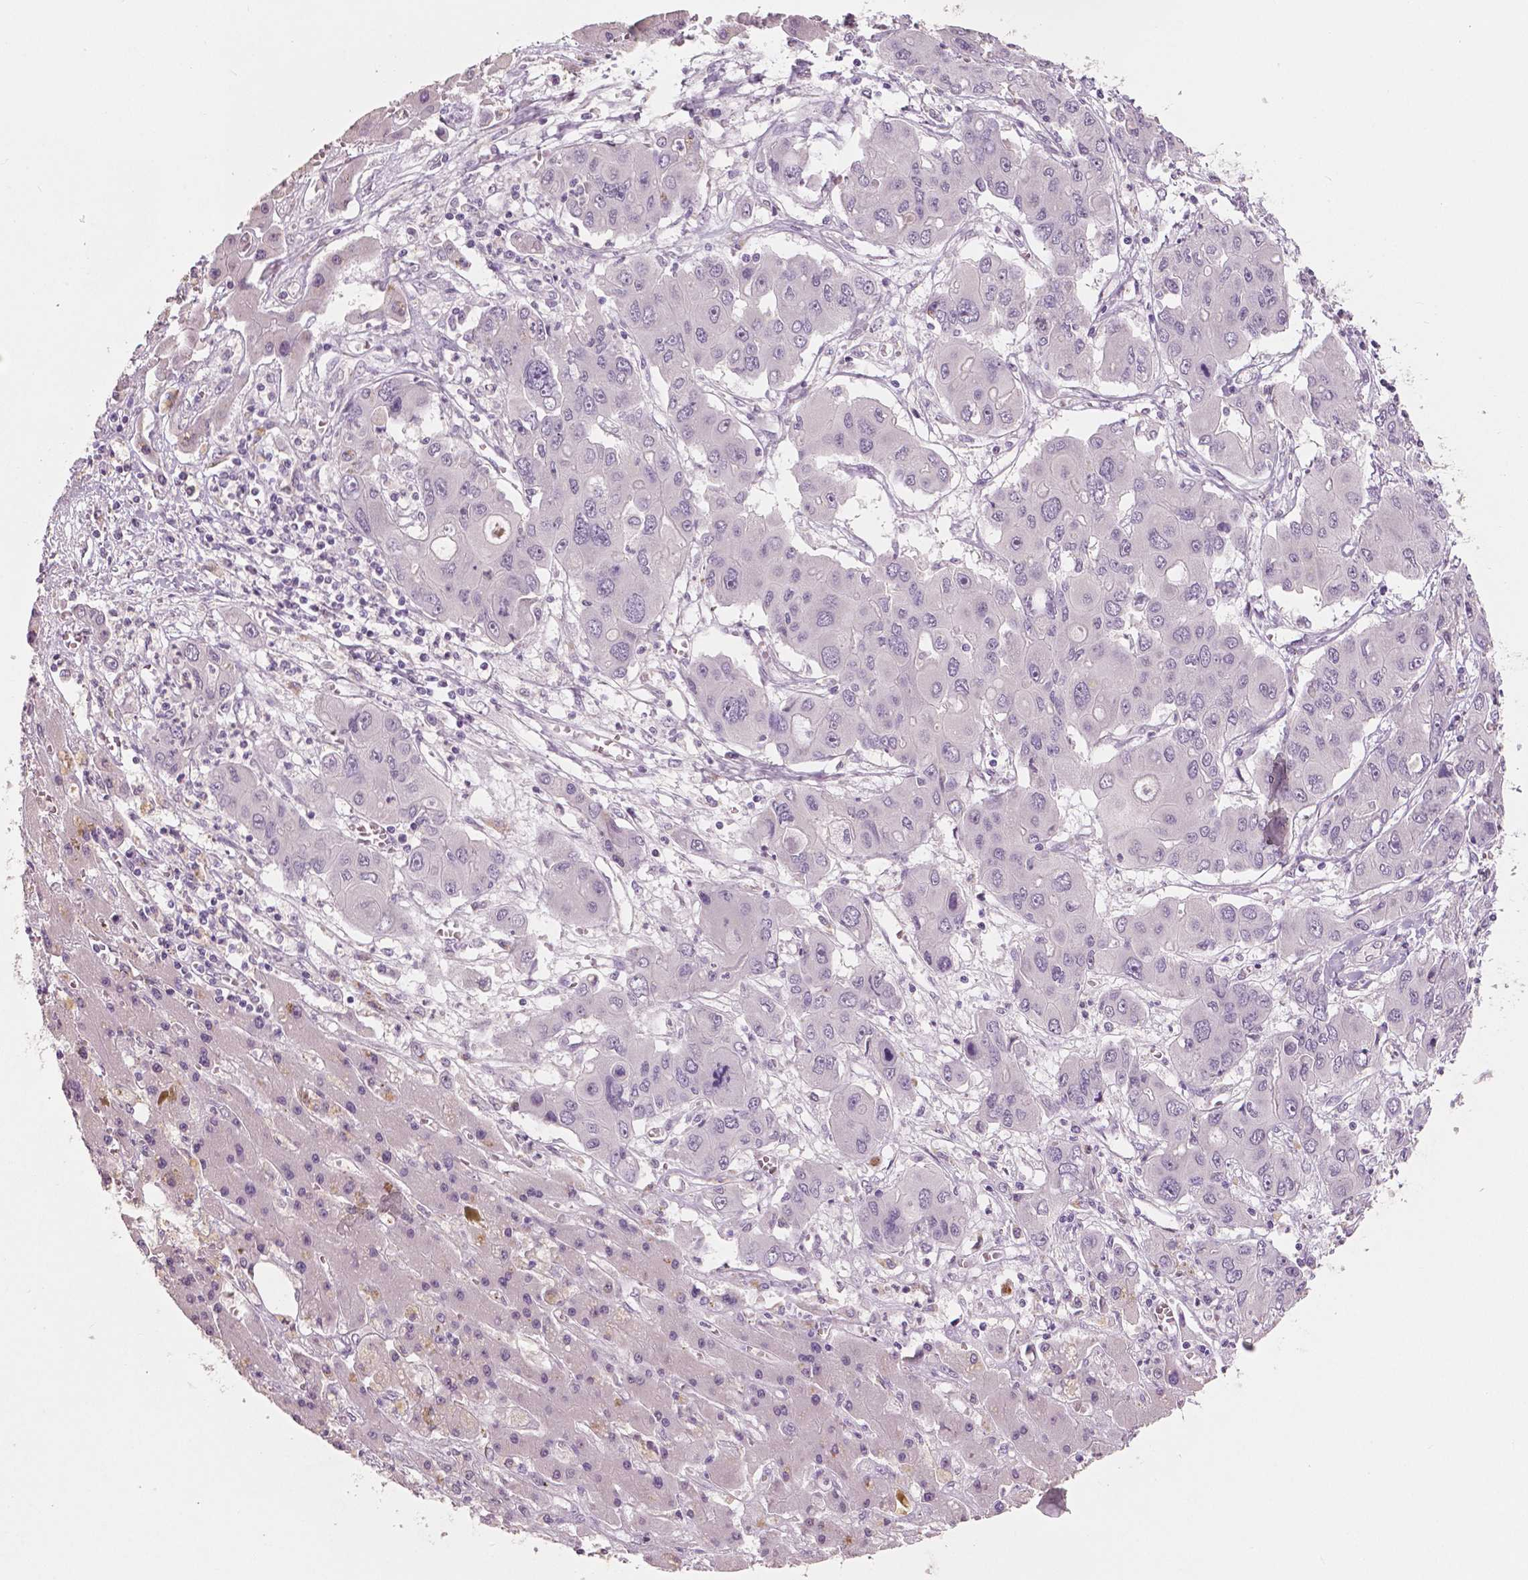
{"staining": {"intensity": "negative", "quantity": "none", "location": "none"}, "tissue": "liver cancer", "cell_type": "Tumor cells", "image_type": "cancer", "snomed": [{"axis": "morphology", "description": "Cholangiocarcinoma"}, {"axis": "topography", "description": "Liver"}], "caption": "Cholangiocarcinoma (liver) stained for a protein using immunohistochemistry shows no staining tumor cells.", "gene": "NECAB1", "patient": {"sex": "male", "age": 67}}